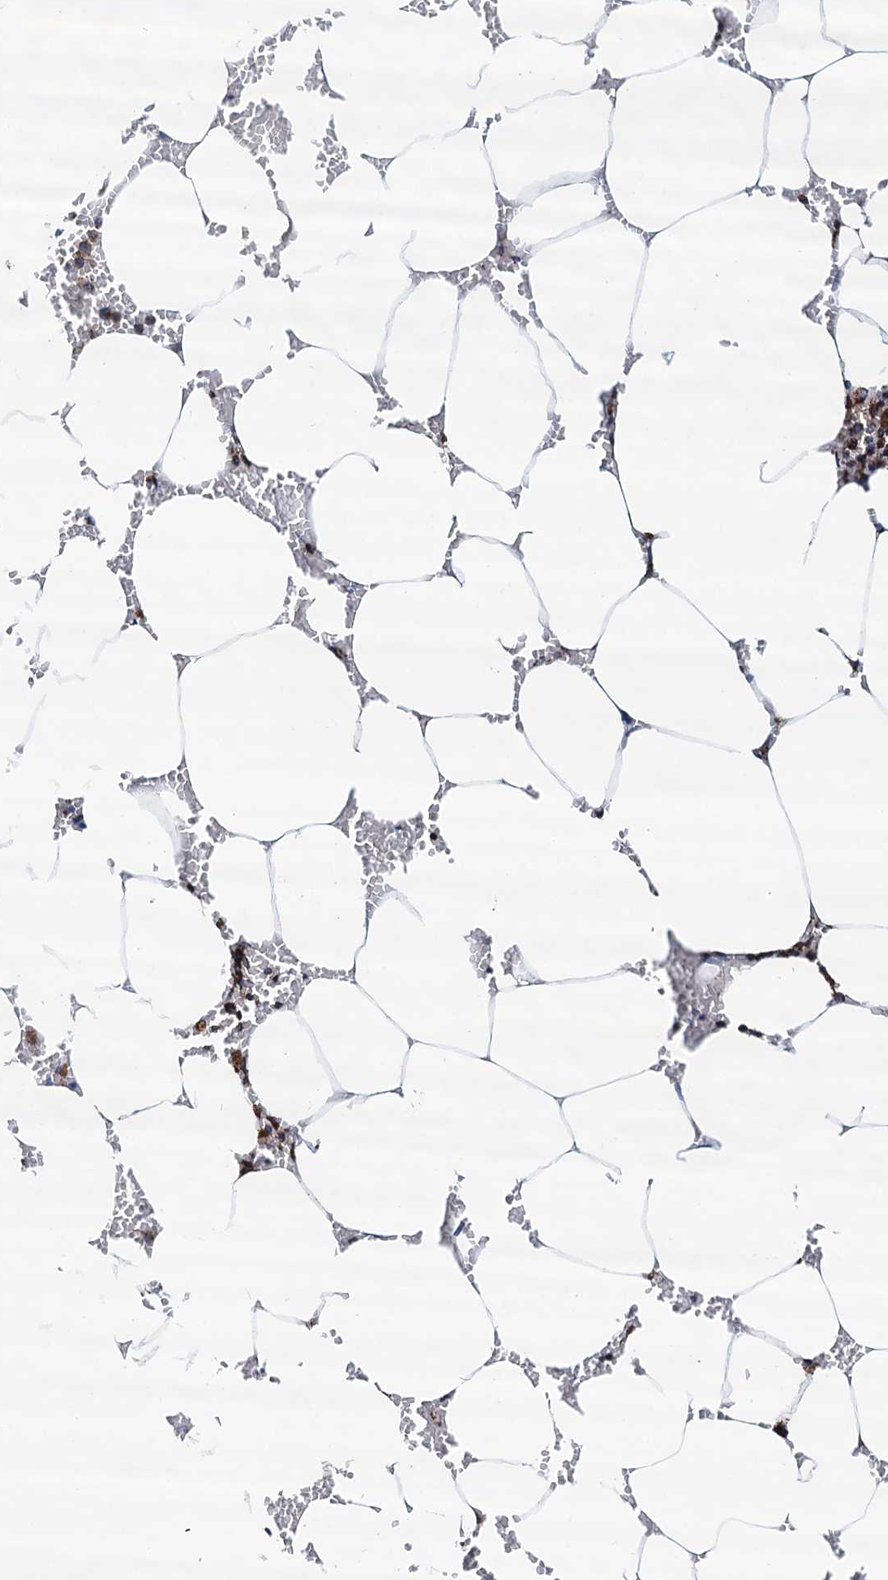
{"staining": {"intensity": "moderate", "quantity": ">75%", "location": "cytoplasmic/membranous"}, "tissue": "bone marrow", "cell_type": "Hematopoietic cells", "image_type": "normal", "snomed": [{"axis": "morphology", "description": "Normal tissue, NOS"}, {"axis": "topography", "description": "Bone marrow"}], "caption": "Immunohistochemistry image of normal human bone marrow stained for a protein (brown), which demonstrates medium levels of moderate cytoplasmic/membranous staining in about >75% of hematopoietic cells.", "gene": "AAGAB", "patient": {"sex": "male", "age": 70}}